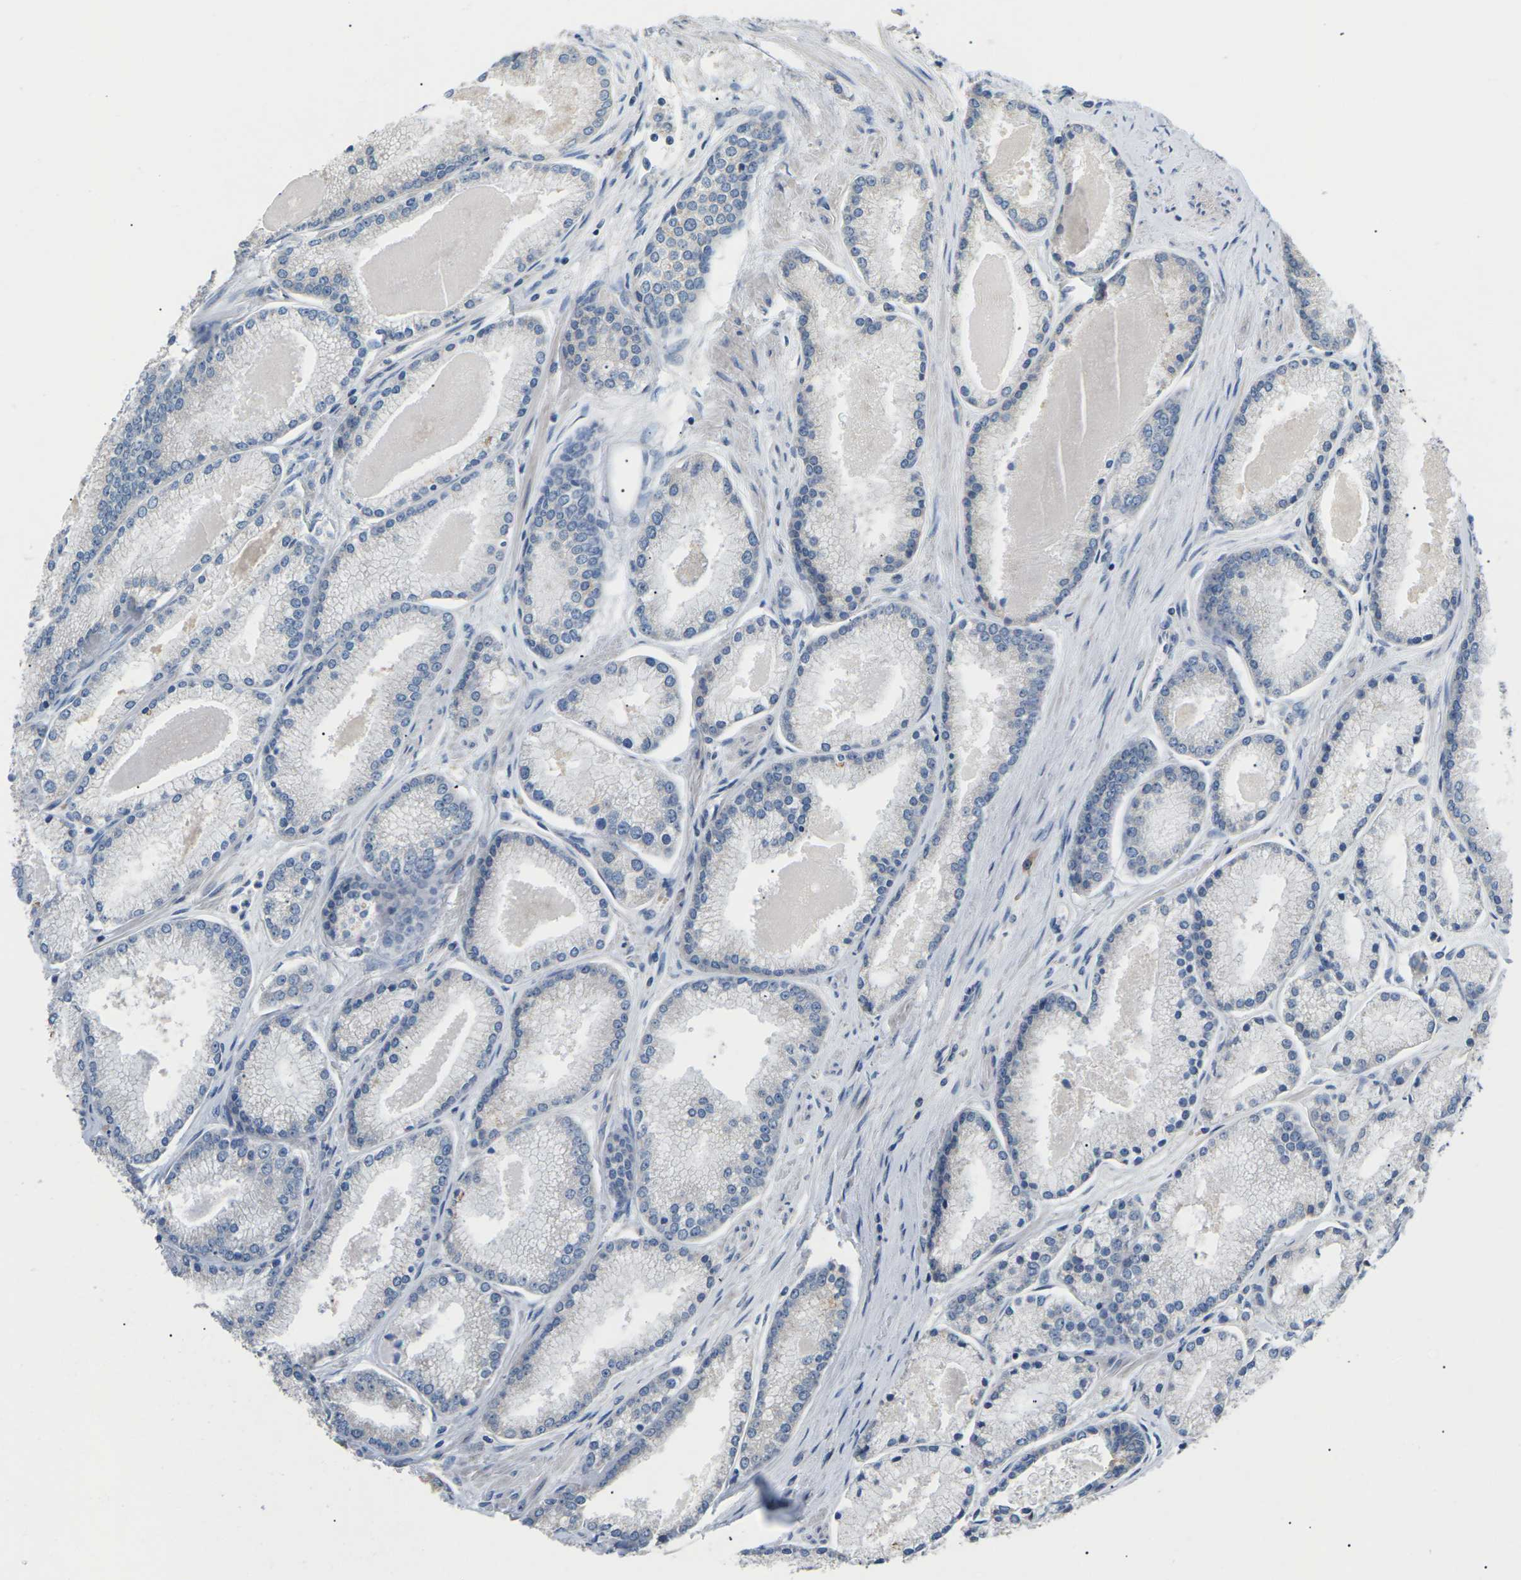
{"staining": {"intensity": "negative", "quantity": "none", "location": "none"}, "tissue": "prostate cancer", "cell_type": "Tumor cells", "image_type": "cancer", "snomed": [{"axis": "morphology", "description": "Adenocarcinoma, High grade"}, {"axis": "topography", "description": "Prostate"}], "caption": "A high-resolution micrograph shows immunohistochemistry staining of prostate cancer, which shows no significant positivity in tumor cells.", "gene": "KLHDC8B", "patient": {"sex": "male", "age": 61}}